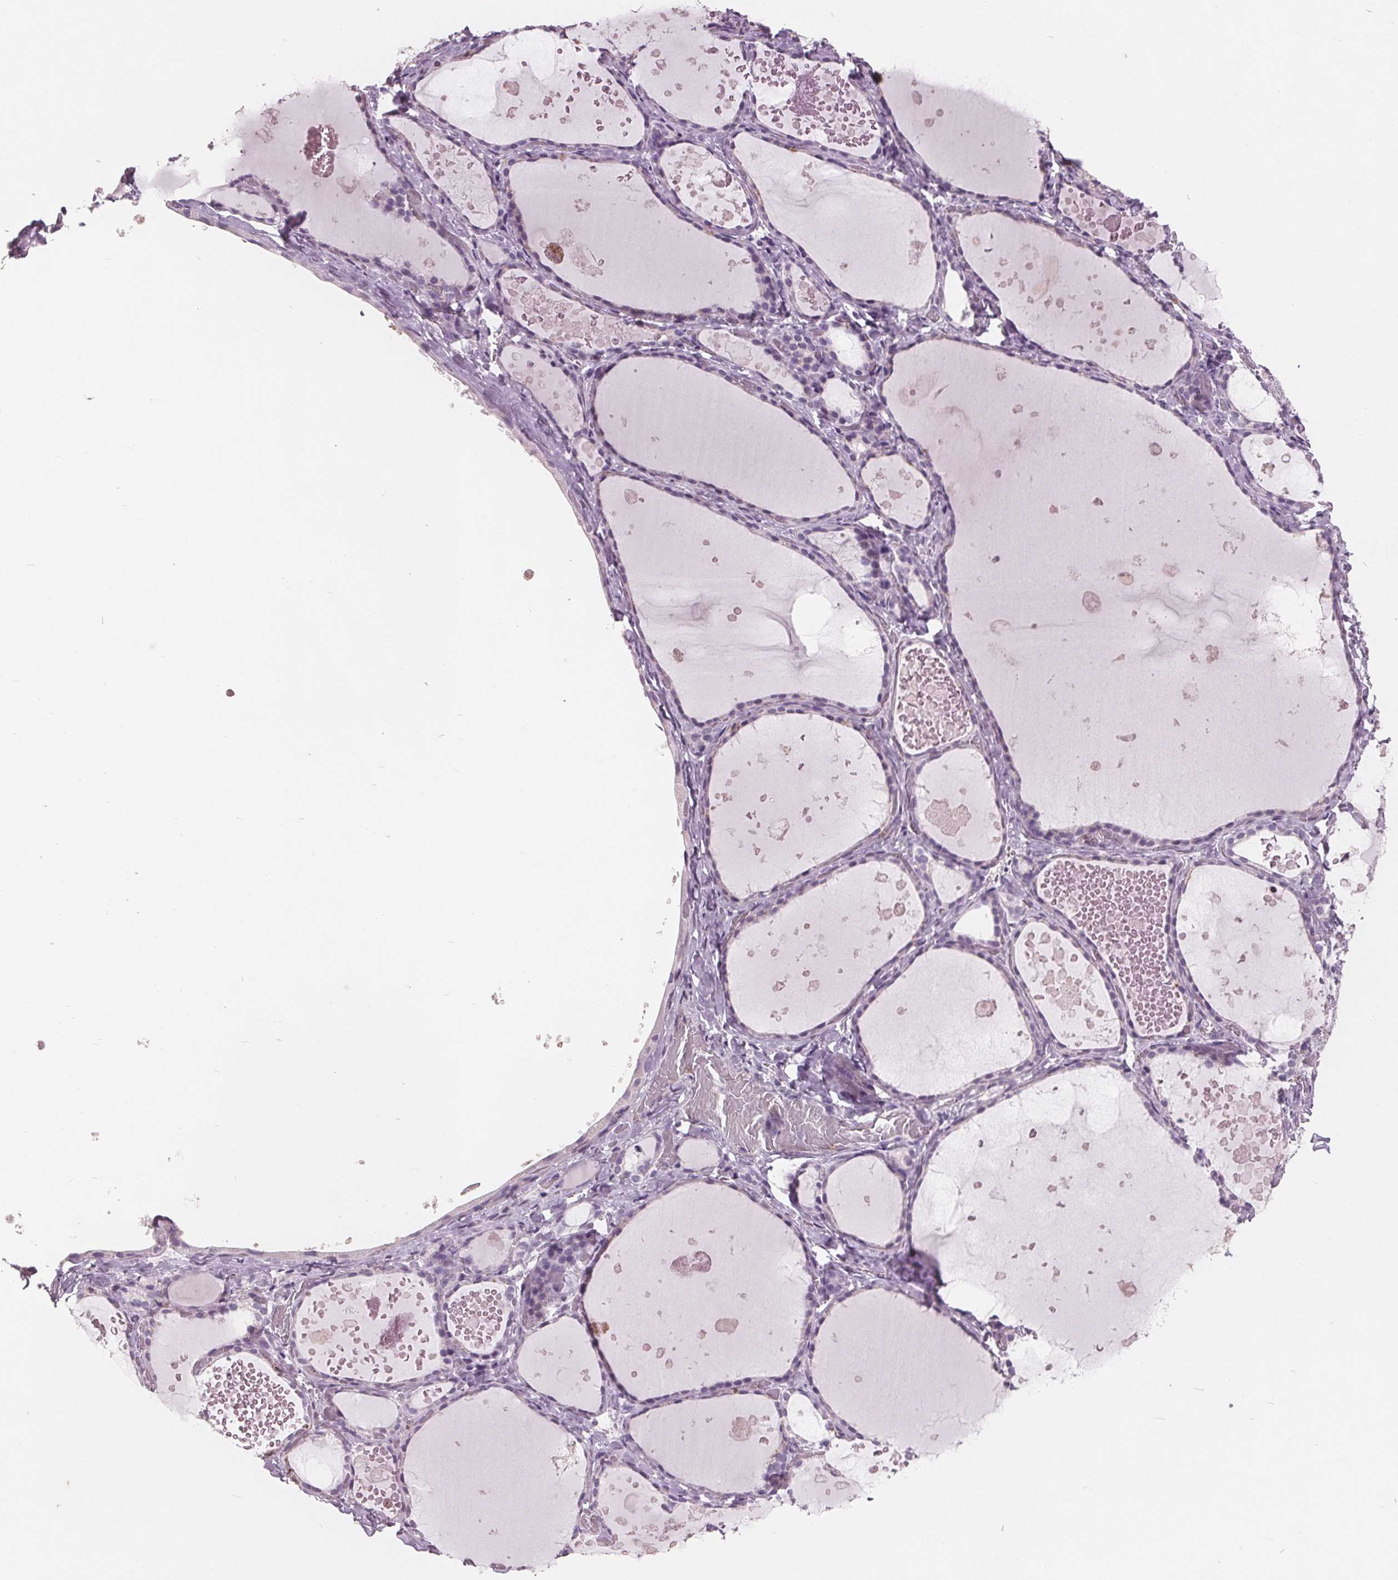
{"staining": {"intensity": "negative", "quantity": "none", "location": "none"}, "tissue": "thyroid gland", "cell_type": "Glandular cells", "image_type": "normal", "snomed": [{"axis": "morphology", "description": "Normal tissue, NOS"}, {"axis": "topography", "description": "Thyroid gland"}], "caption": "IHC histopathology image of unremarkable human thyroid gland stained for a protein (brown), which demonstrates no staining in glandular cells.", "gene": "PTPN14", "patient": {"sex": "female", "age": 56}}